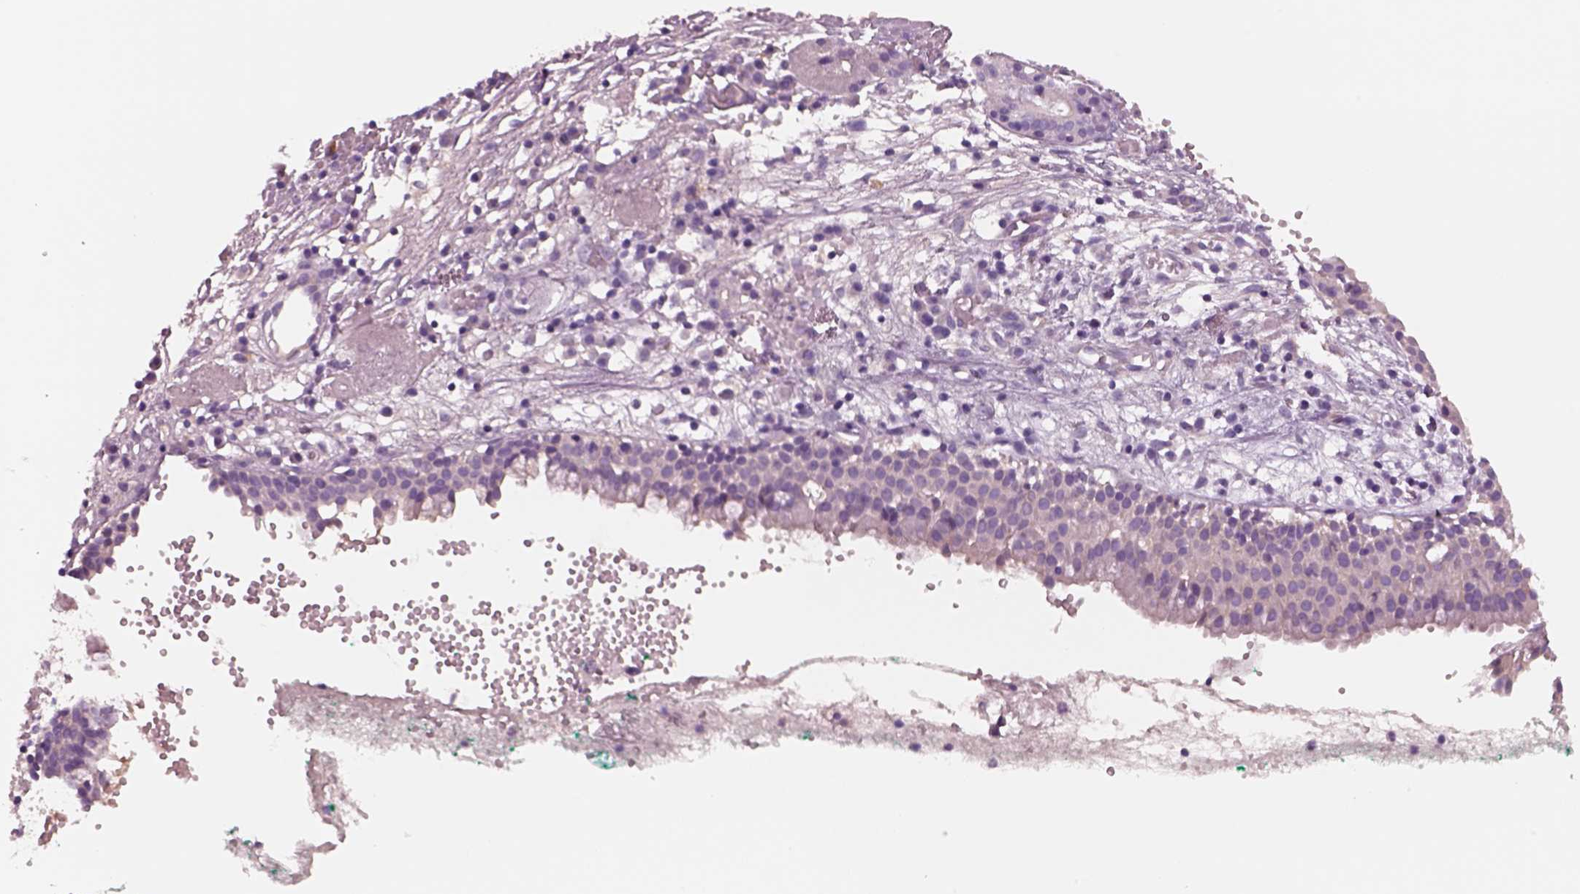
{"staining": {"intensity": "negative", "quantity": "none", "location": "none"}, "tissue": "nasopharynx", "cell_type": "Respiratory epithelial cells", "image_type": "normal", "snomed": [{"axis": "morphology", "description": "Normal tissue, NOS"}, {"axis": "morphology", "description": "Basal cell carcinoma"}, {"axis": "topography", "description": "Cartilage tissue"}, {"axis": "topography", "description": "Nasopharynx"}, {"axis": "topography", "description": "Oral tissue"}], "caption": "Immunohistochemical staining of benign nasopharynx demonstrates no significant staining in respiratory epithelial cells. (Stains: DAB (3,3'-diaminobenzidine) immunohistochemistry with hematoxylin counter stain, Microscopy: brightfield microscopy at high magnification).", "gene": "IGLL1", "patient": {"sex": "female", "age": 77}}